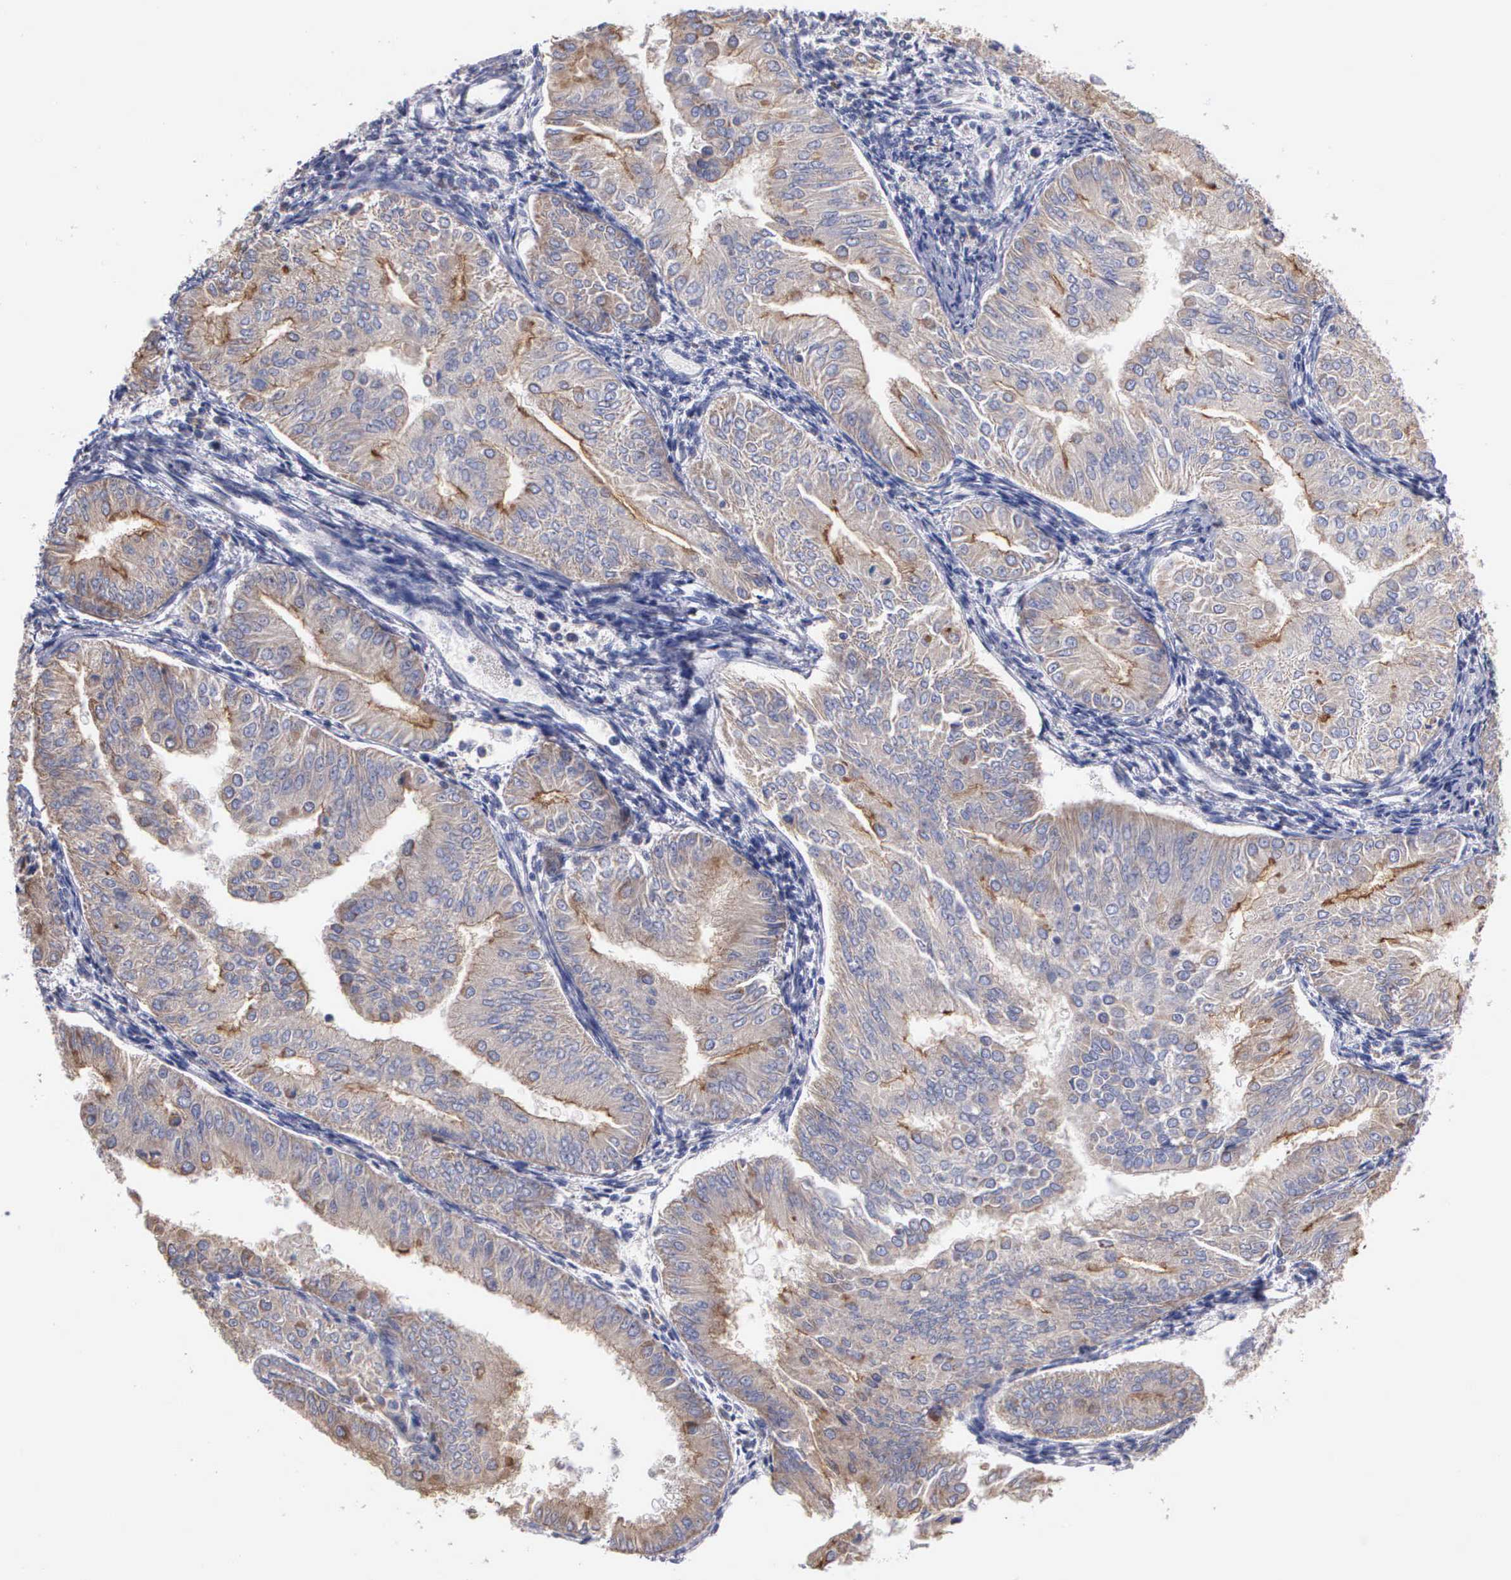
{"staining": {"intensity": "moderate", "quantity": ">75%", "location": "cytoplasmic/membranous"}, "tissue": "endometrial cancer", "cell_type": "Tumor cells", "image_type": "cancer", "snomed": [{"axis": "morphology", "description": "Adenocarcinoma, NOS"}, {"axis": "topography", "description": "Endometrium"}], "caption": "Immunohistochemical staining of adenocarcinoma (endometrial) exhibits medium levels of moderate cytoplasmic/membranous protein staining in approximately >75% of tumor cells.", "gene": "PTGS2", "patient": {"sex": "female", "age": 53}}